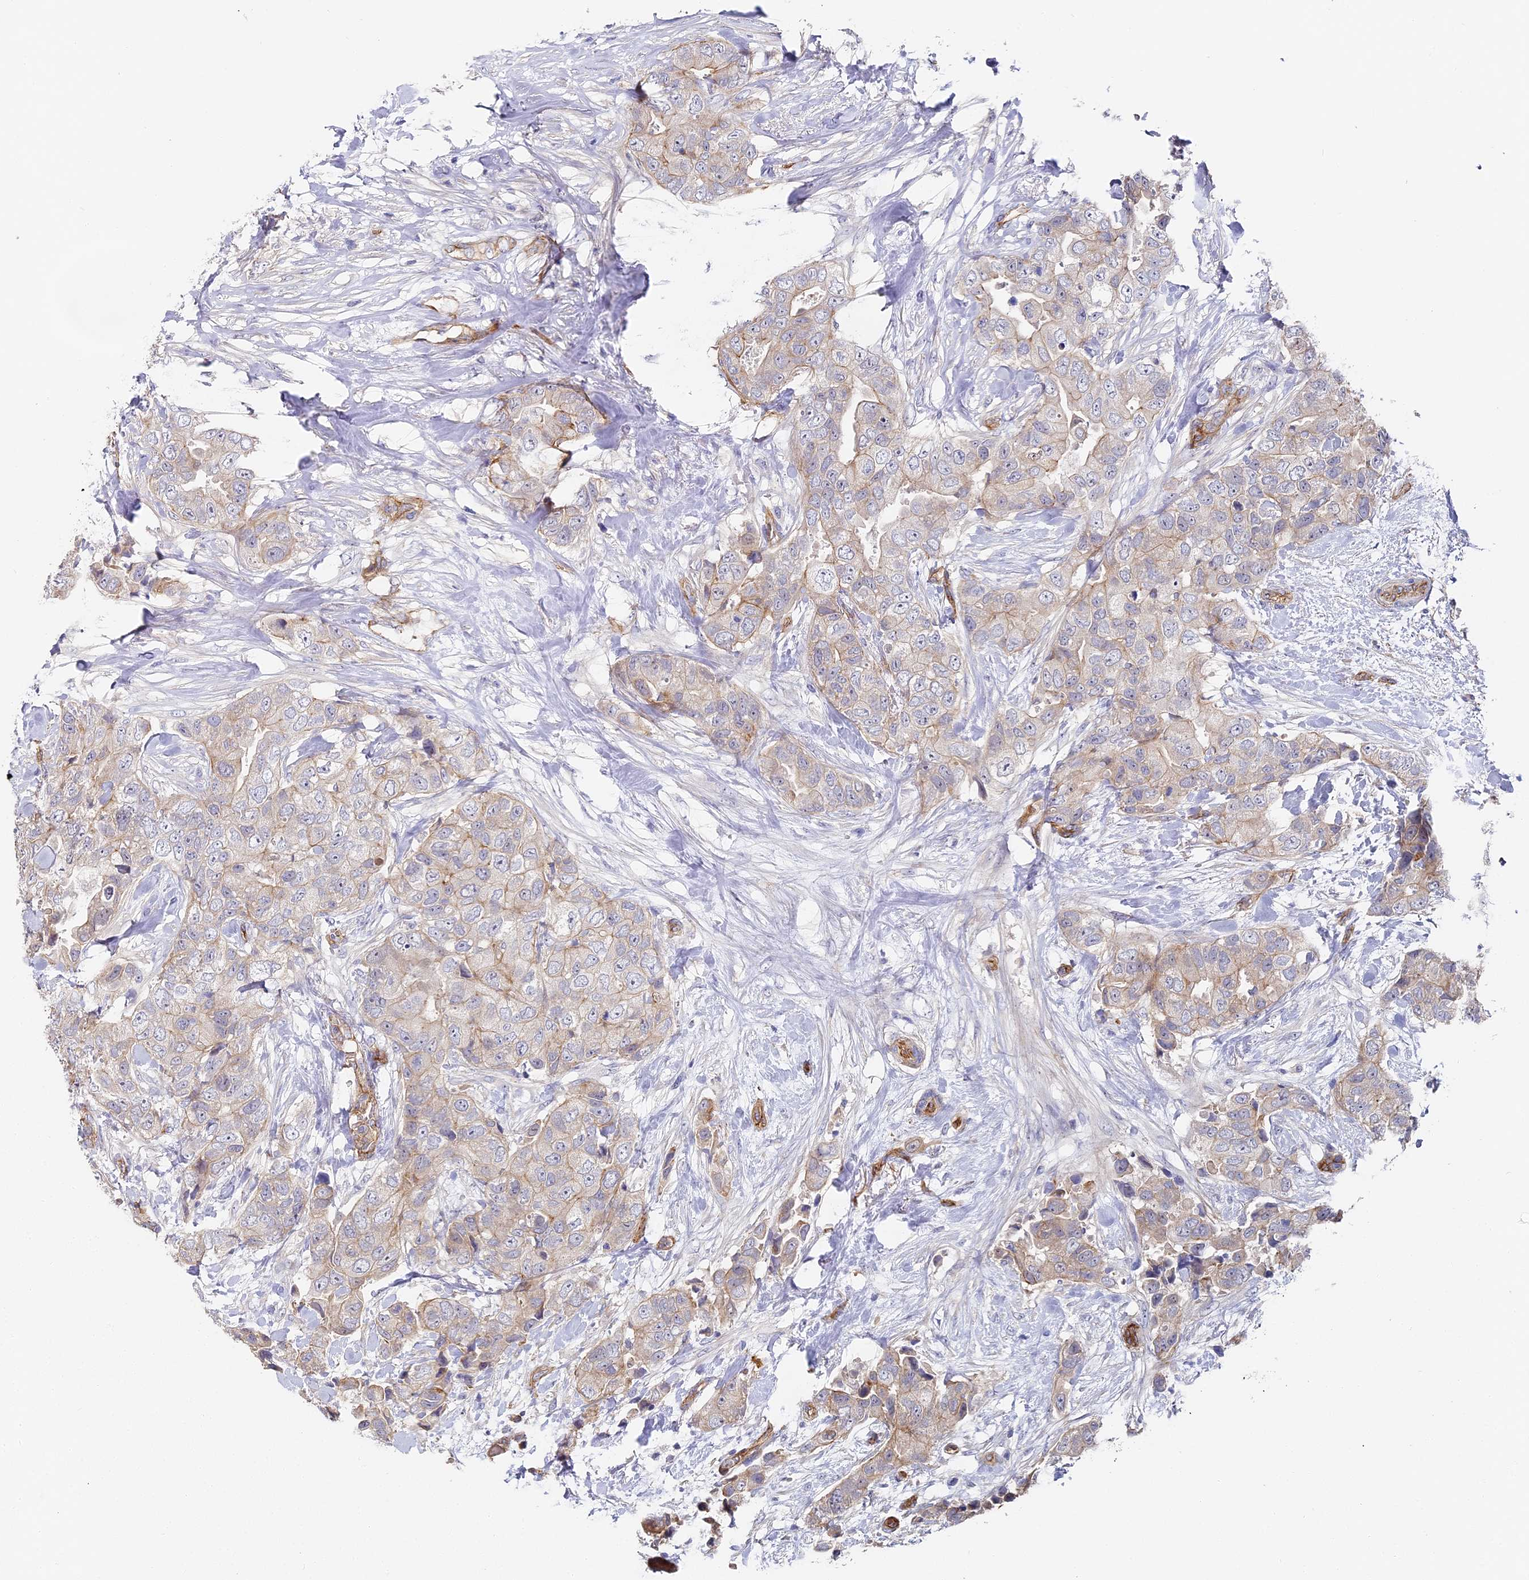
{"staining": {"intensity": "weak", "quantity": "<25%", "location": "cytoplasmic/membranous"}, "tissue": "breast cancer", "cell_type": "Tumor cells", "image_type": "cancer", "snomed": [{"axis": "morphology", "description": "Duct carcinoma"}, {"axis": "topography", "description": "Breast"}], "caption": "Tumor cells show no significant protein expression in breast infiltrating ductal carcinoma.", "gene": "CCDC30", "patient": {"sex": "female", "age": 62}}